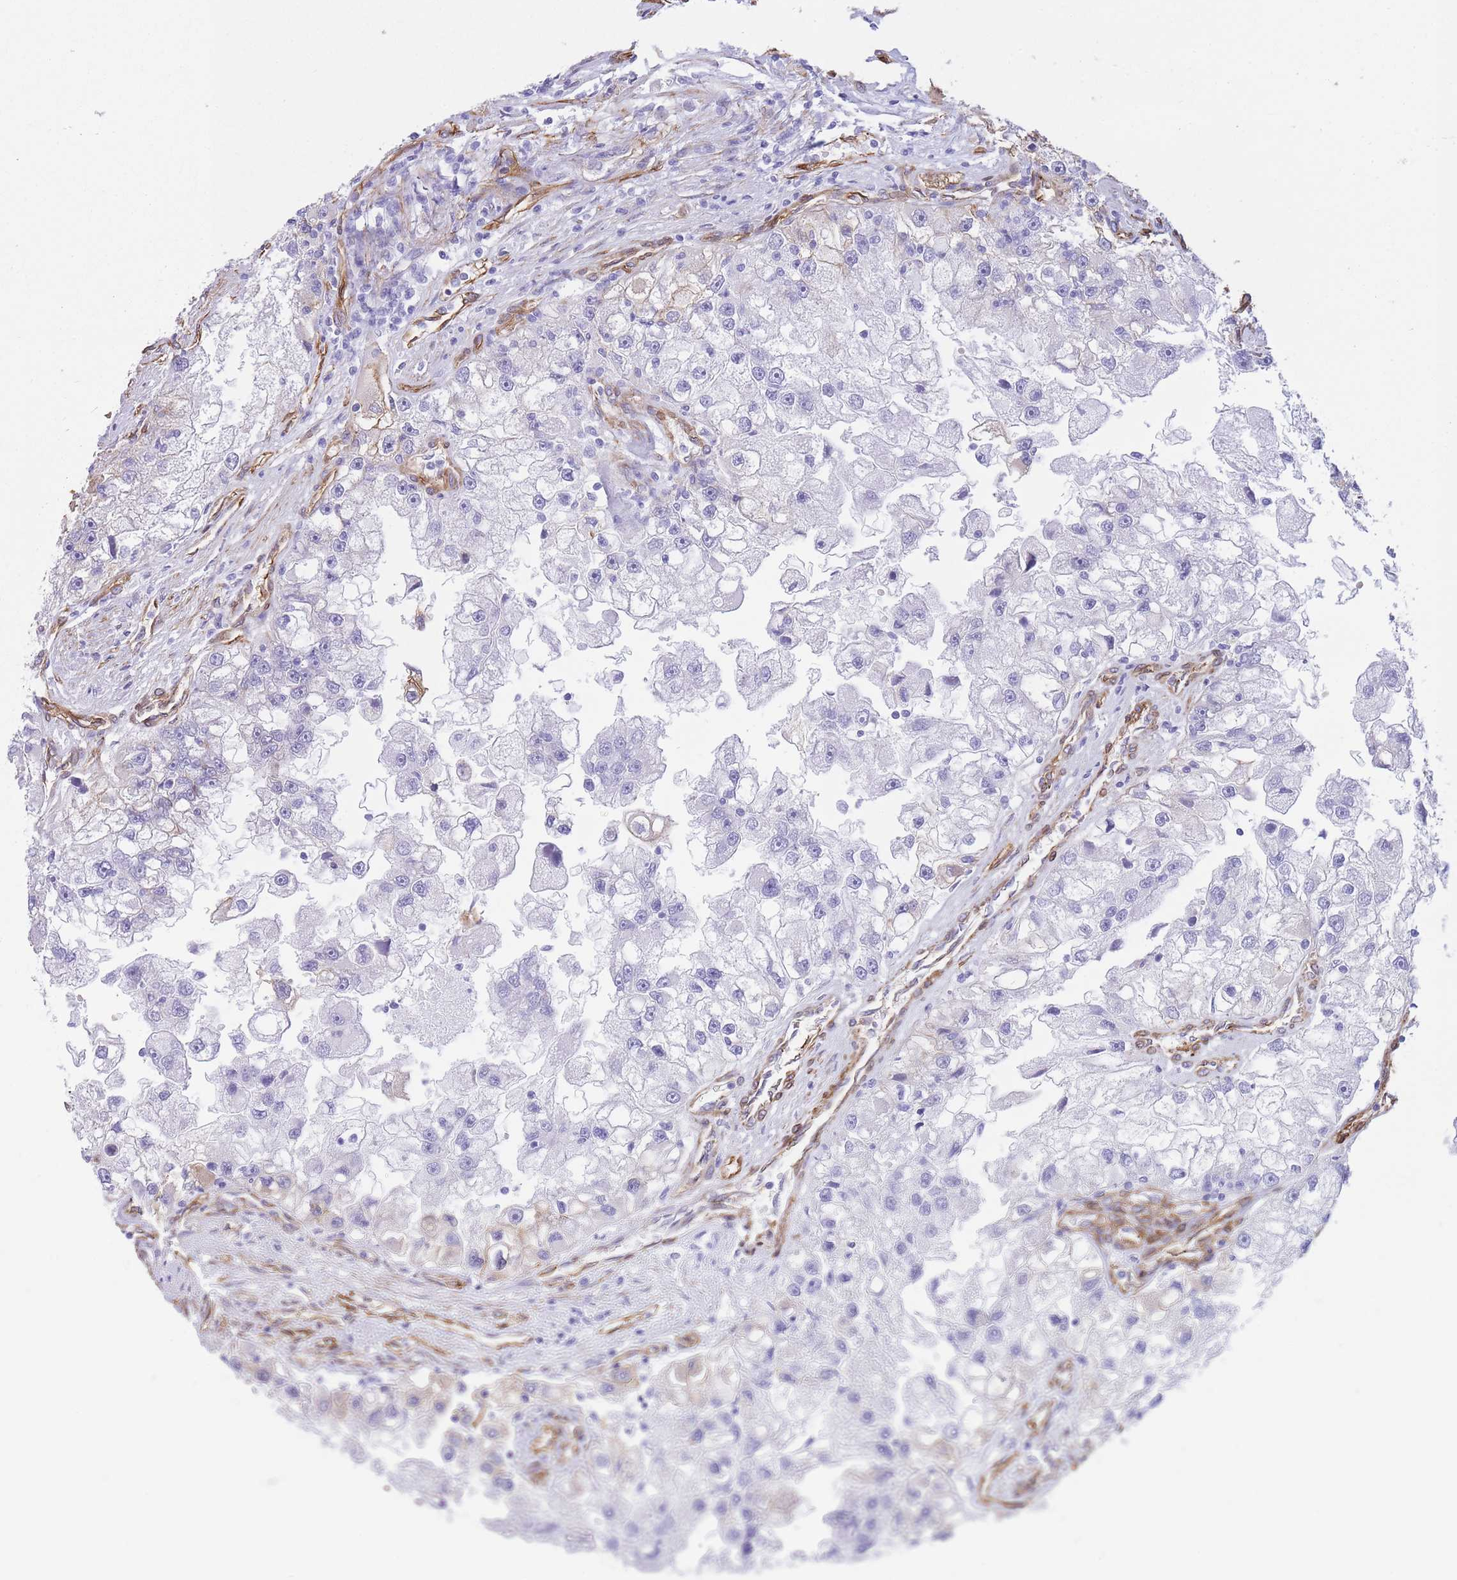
{"staining": {"intensity": "negative", "quantity": "none", "location": "none"}, "tissue": "renal cancer", "cell_type": "Tumor cells", "image_type": "cancer", "snomed": [{"axis": "morphology", "description": "Adenocarcinoma, NOS"}, {"axis": "topography", "description": "Kidney"}], "caption": "Micrograph shows no protein expression in tumor cells of renal cancer (adenocarcinoma) tissue.", "gene": "CAVIN1", "patient": {"sex": "male", "age": 63}}